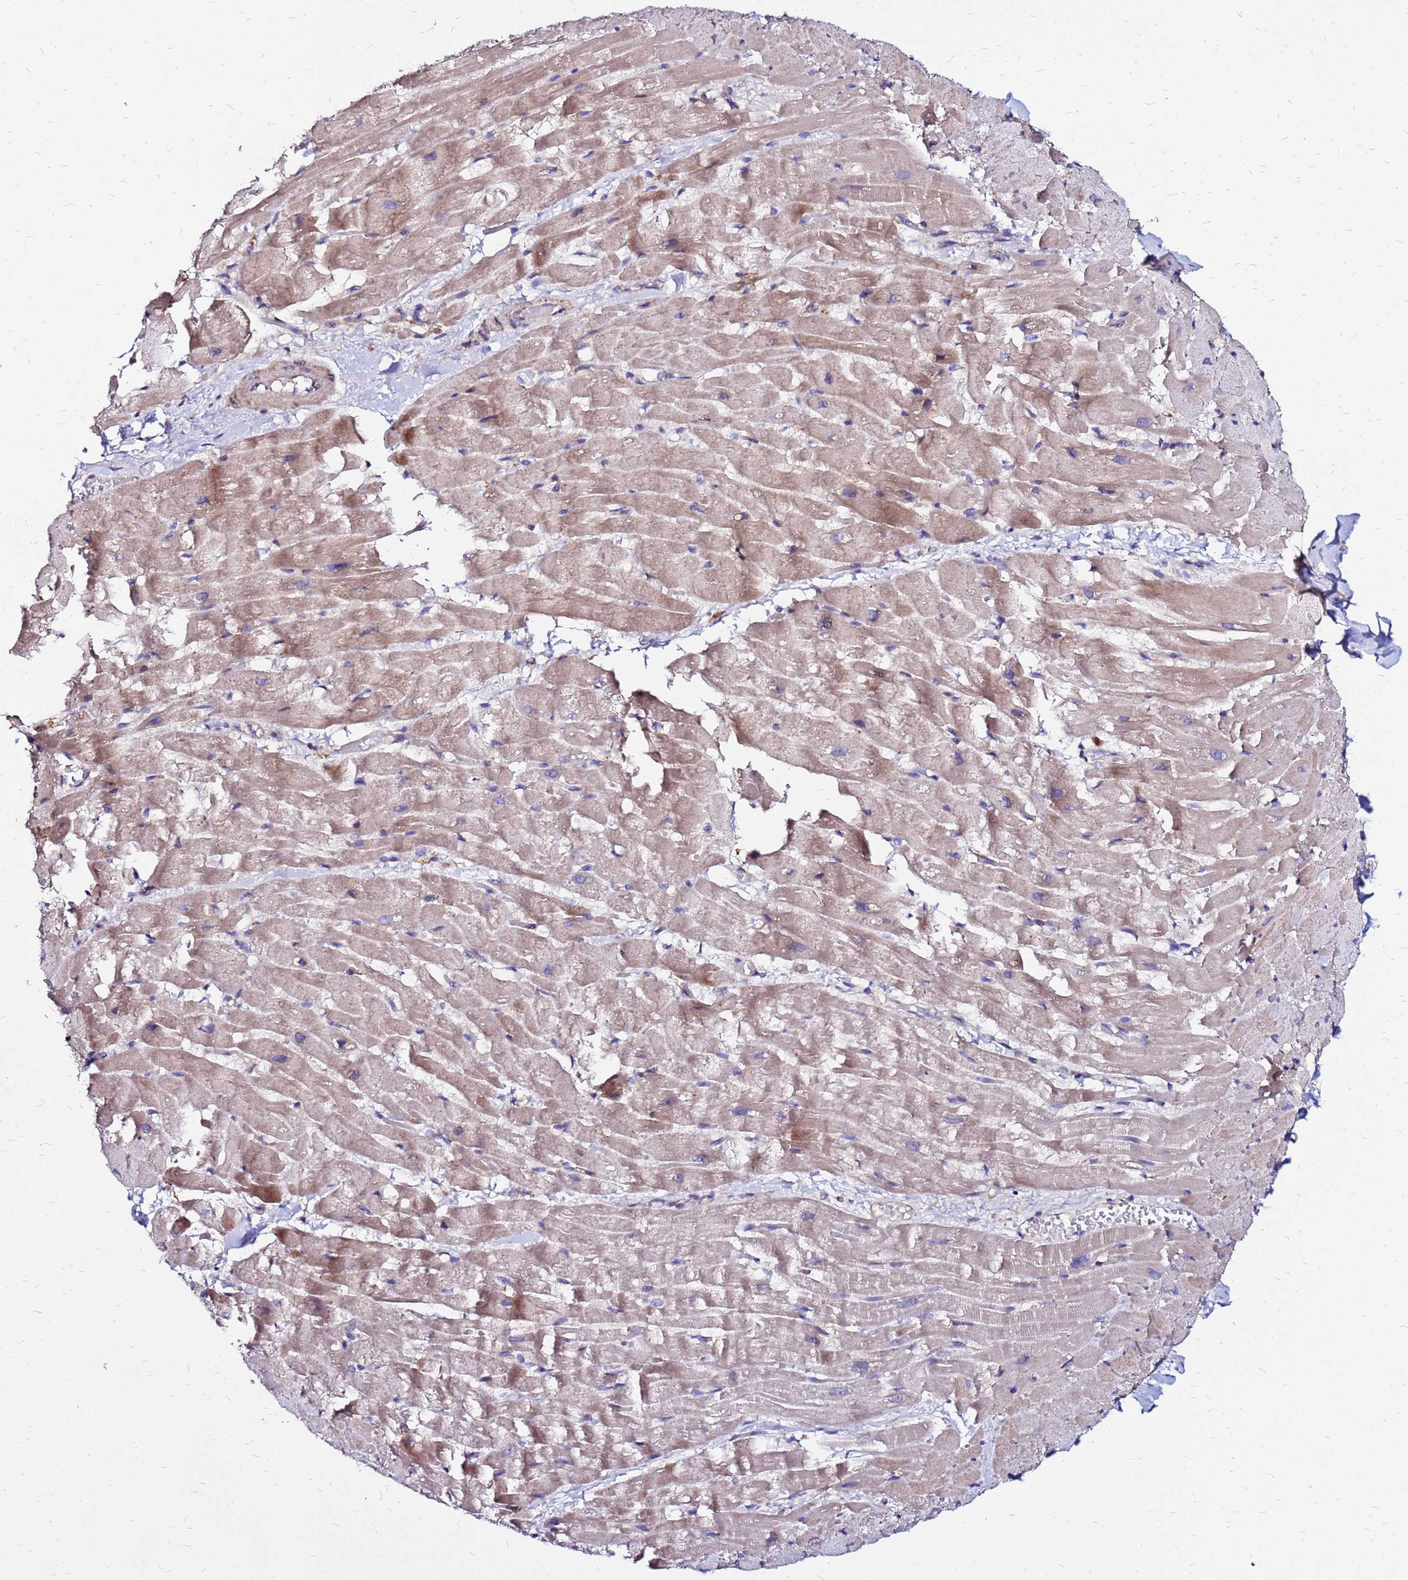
{"staining": {"intensity": "weak", "quantity": "25%-75%", "location": "cytoplasmic/membranous"}, "tissue": "heart muscle", "cell_type": "Cardiomyocytes", "image_type": "normal", "snomed": [{"axis": "morphology", "description": "Normal tissue, NOS"}, {"axis": "topography", "description": "Heart"}], "caption": "Heart muscle stained with immunohistochemistry (IHC) demonstrates weak cytoplasmic/membranous expression in approximately 25%-75% of cardiomyocytes.", "gene": "ARHGEF35", "patient": {"sex": "male", "age": 37}}